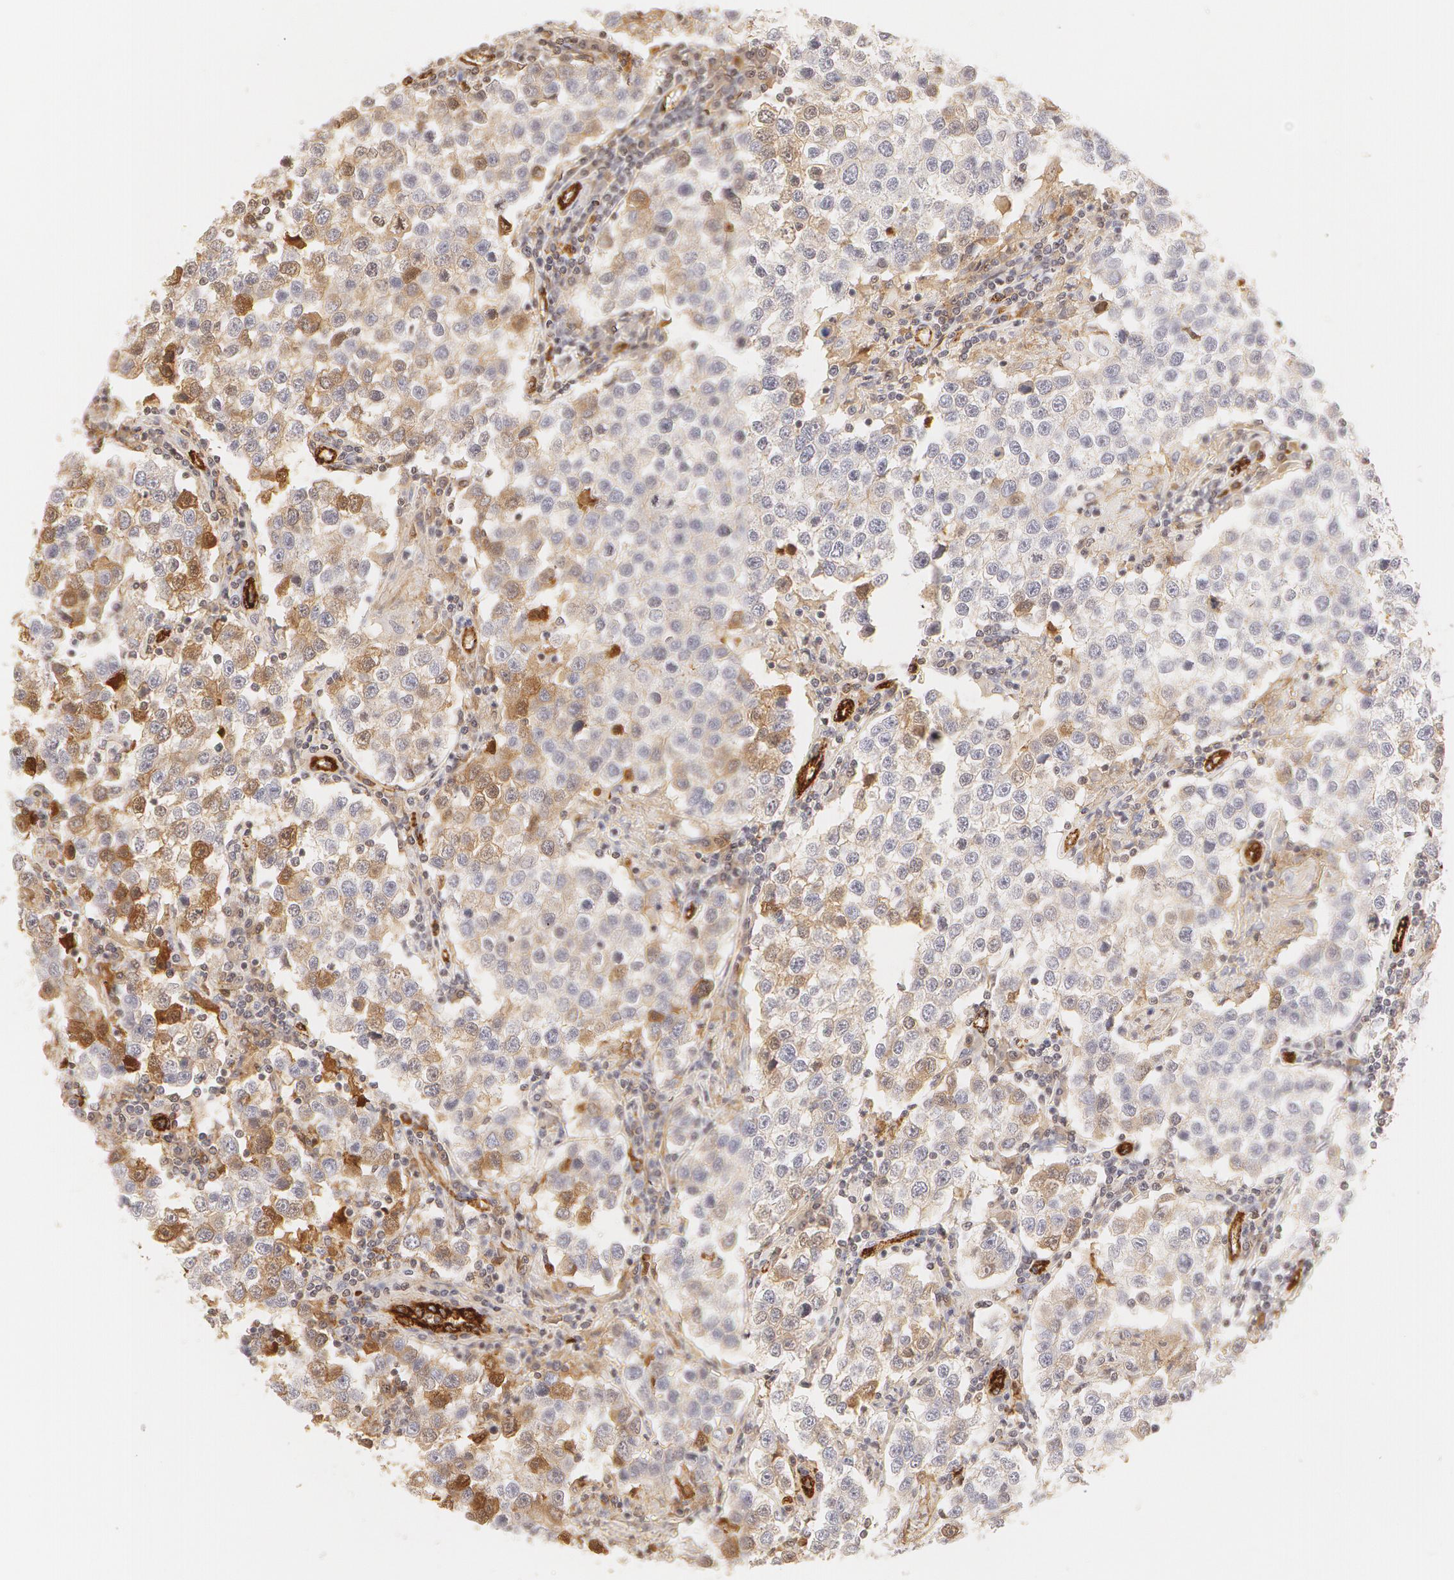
{"staining": {"intensity": "negative", "quantity": "none", "location": "none"}, "tissue": "testis cancer", "cell_type": "Tumor cells", "image_type": "cancer", "snomed": [{"axis": "morphology", "description": "Seminoma, NOS"}, {"axis": "topography", "description": "Testis"}], "caption": "A high-resolution photomicrograph shows IHC staining of testis cancer, which displays no significant expression in tumor cells.", "gene": "VWF", "patient": {"sex": "male", "age": 36}}